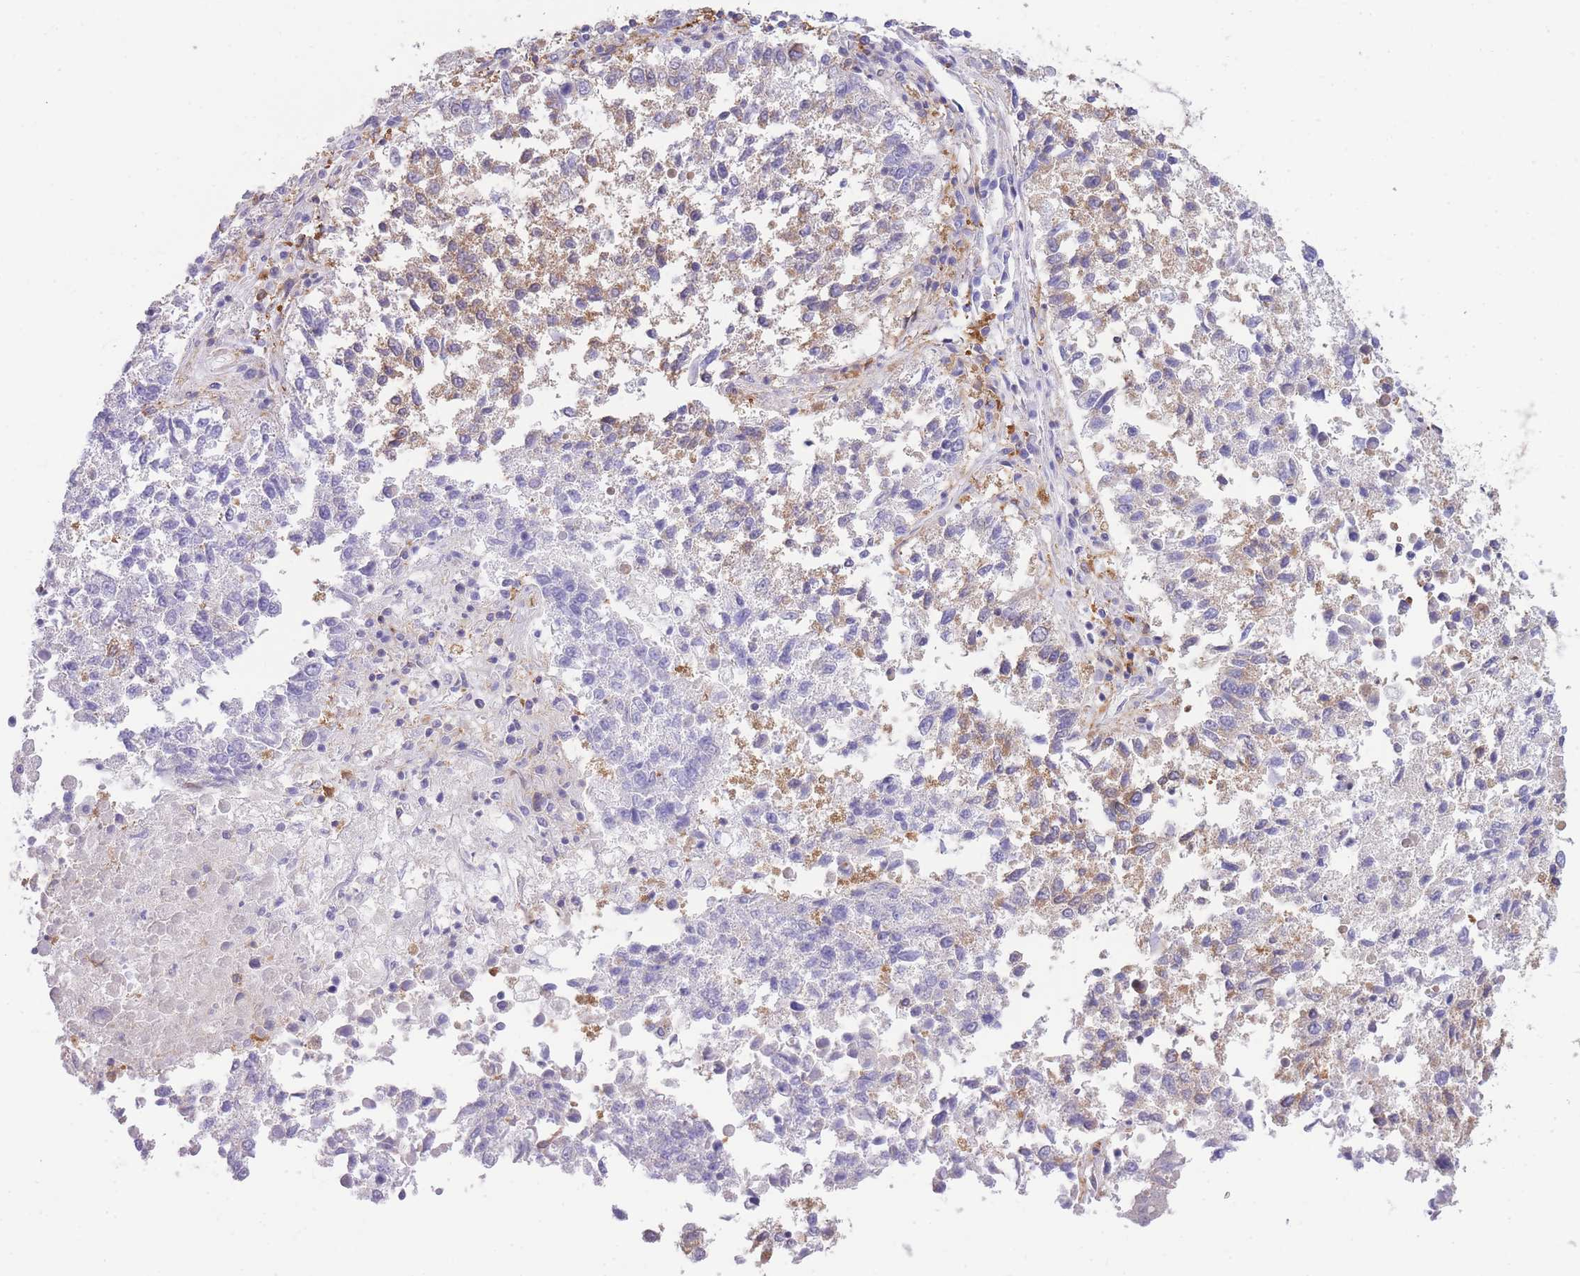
{"staining": {"intensity": "weak", "quantity": "25%-75%", "location": "cytoplasmic/membranous"}, "tissue": "lung cancer", "cell_type": "Tumor cells", "image_type": "cancer", "snomed": [{"axis": "morphology", "description": "Squamous cell carcinoma, NOS"}, {"axis": "topography", "description": "Lung"}], "caption": "Lung cancer stained with DAB immunohistochemistry shows low levels of weak cytoplasmic/membranous expression in about 25%-75% of tumor cells.", "gene": "NAMPT", "patient": {"sex": "male", "age": 73}}